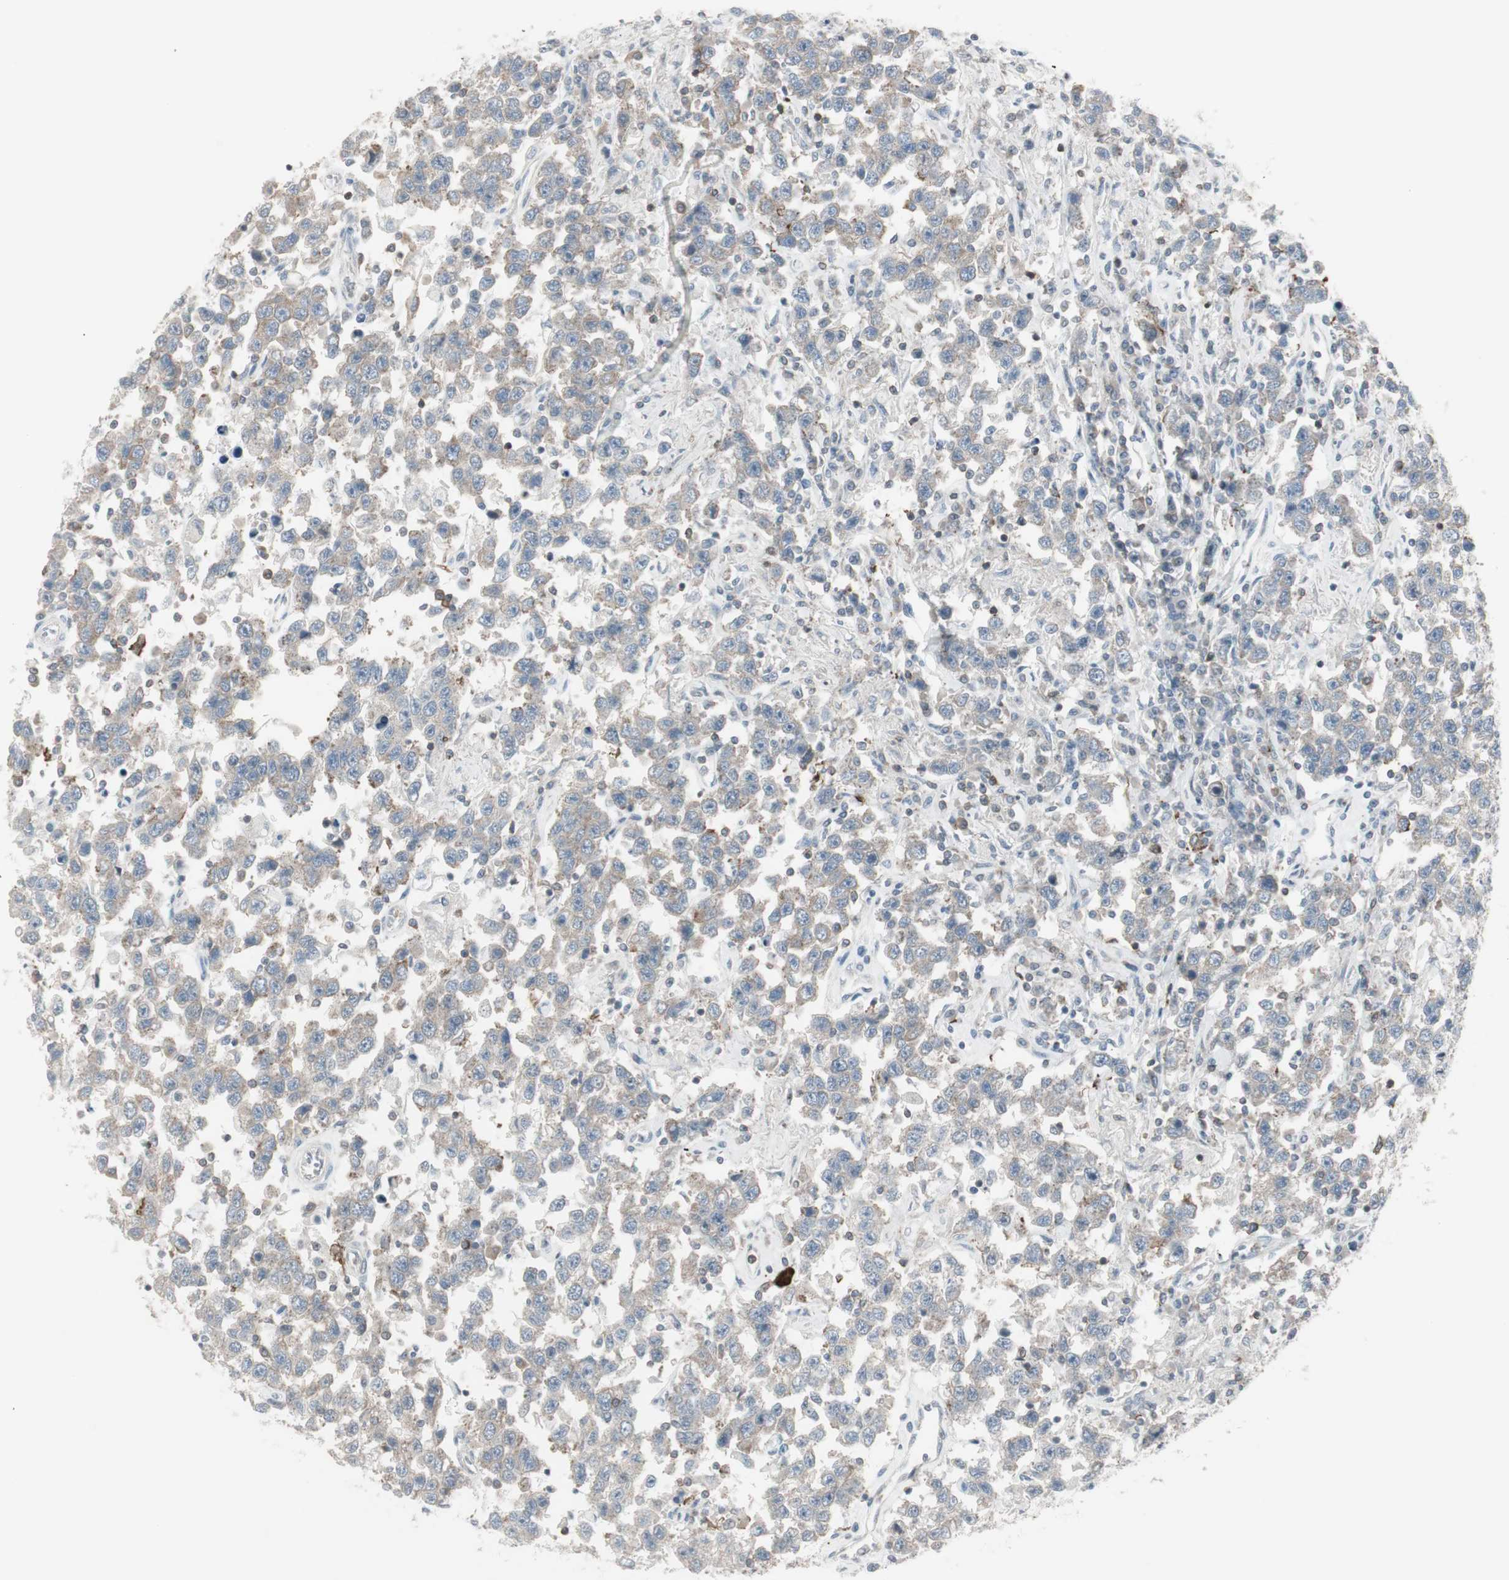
{"staining": {"intensity": "weak", "quantity": "<25%", "location": "cytoplasmic/membranous"}, "tissue": "testis cancer", "cell_type": "Tumor cells", "image_type": "cancer", "snomed": [{"axis": "morphology", "description": "Seminoma, NOS"}, {"axis": "topography", "description": "Testis"}], "caption": "DAB (3,3'-diaminobenzidine) immunohistochemical staining of human testis cancer (seminoma) demonstrates no significant staining in tumor cells.", "gene": "MAP4K4", "patient": {"sex": "male", "age": 41}}